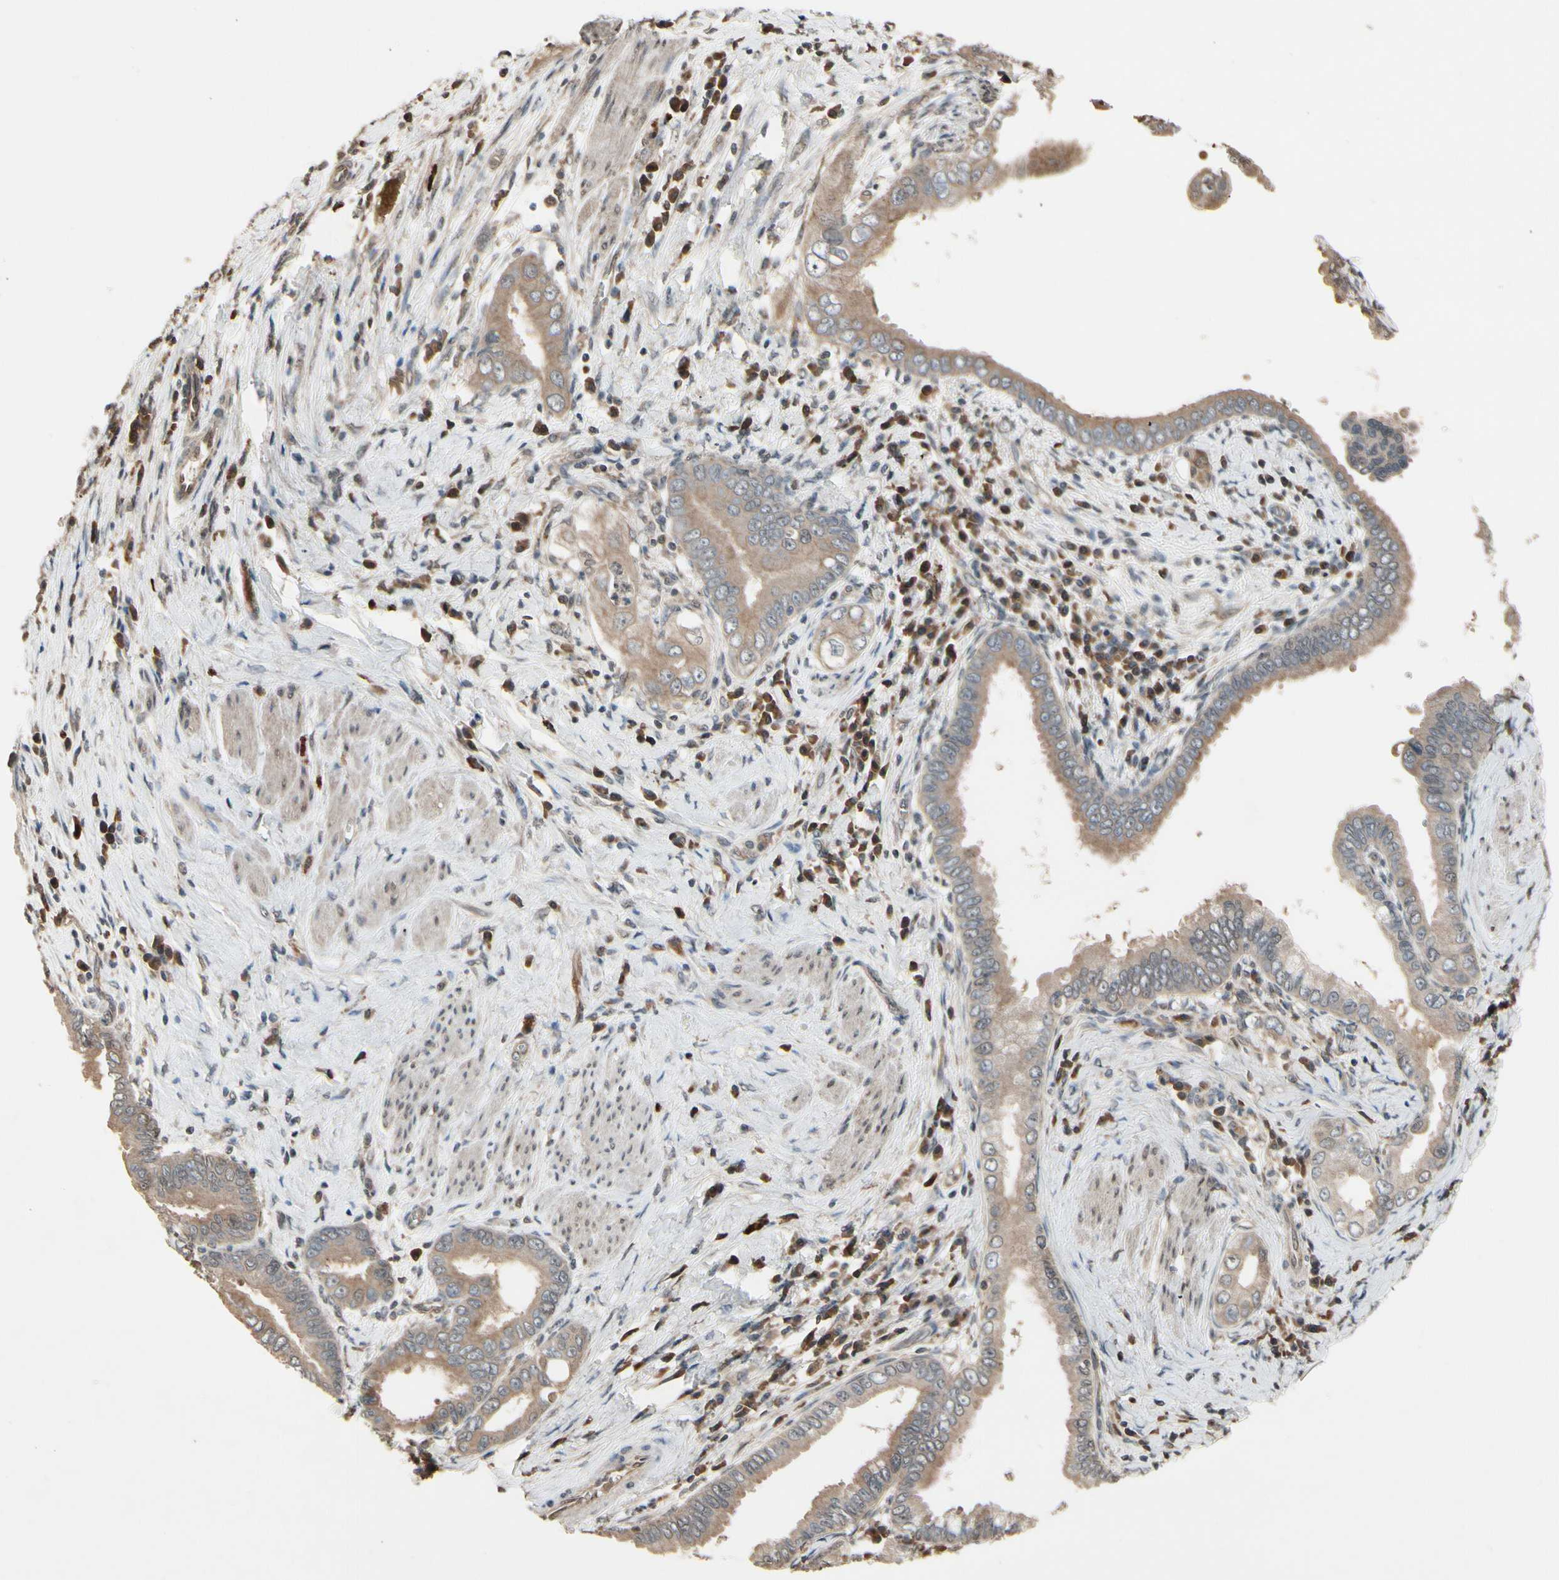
{"staining": {"intensity": "weak", "quantity": ">75%", "location": "cytoplasmic/membranous"}, "tissue": "pancreatic cancer", "cell_type": "Tumor cells", "image_type": "cancer", "snomed": [{"axis": "morphology", "description": "Normal tissue, NOS"}, {"axis": "topography", "description": "Lymph node"}], "caption": "Immunohistochemical staining of human pancreatic cancer reveals low levels of weak cytoplasmic/membranous staining in about >75% of tumor cells.", "gene": "PNPLA7", "patient": {"sex": "male", "age": 50}}